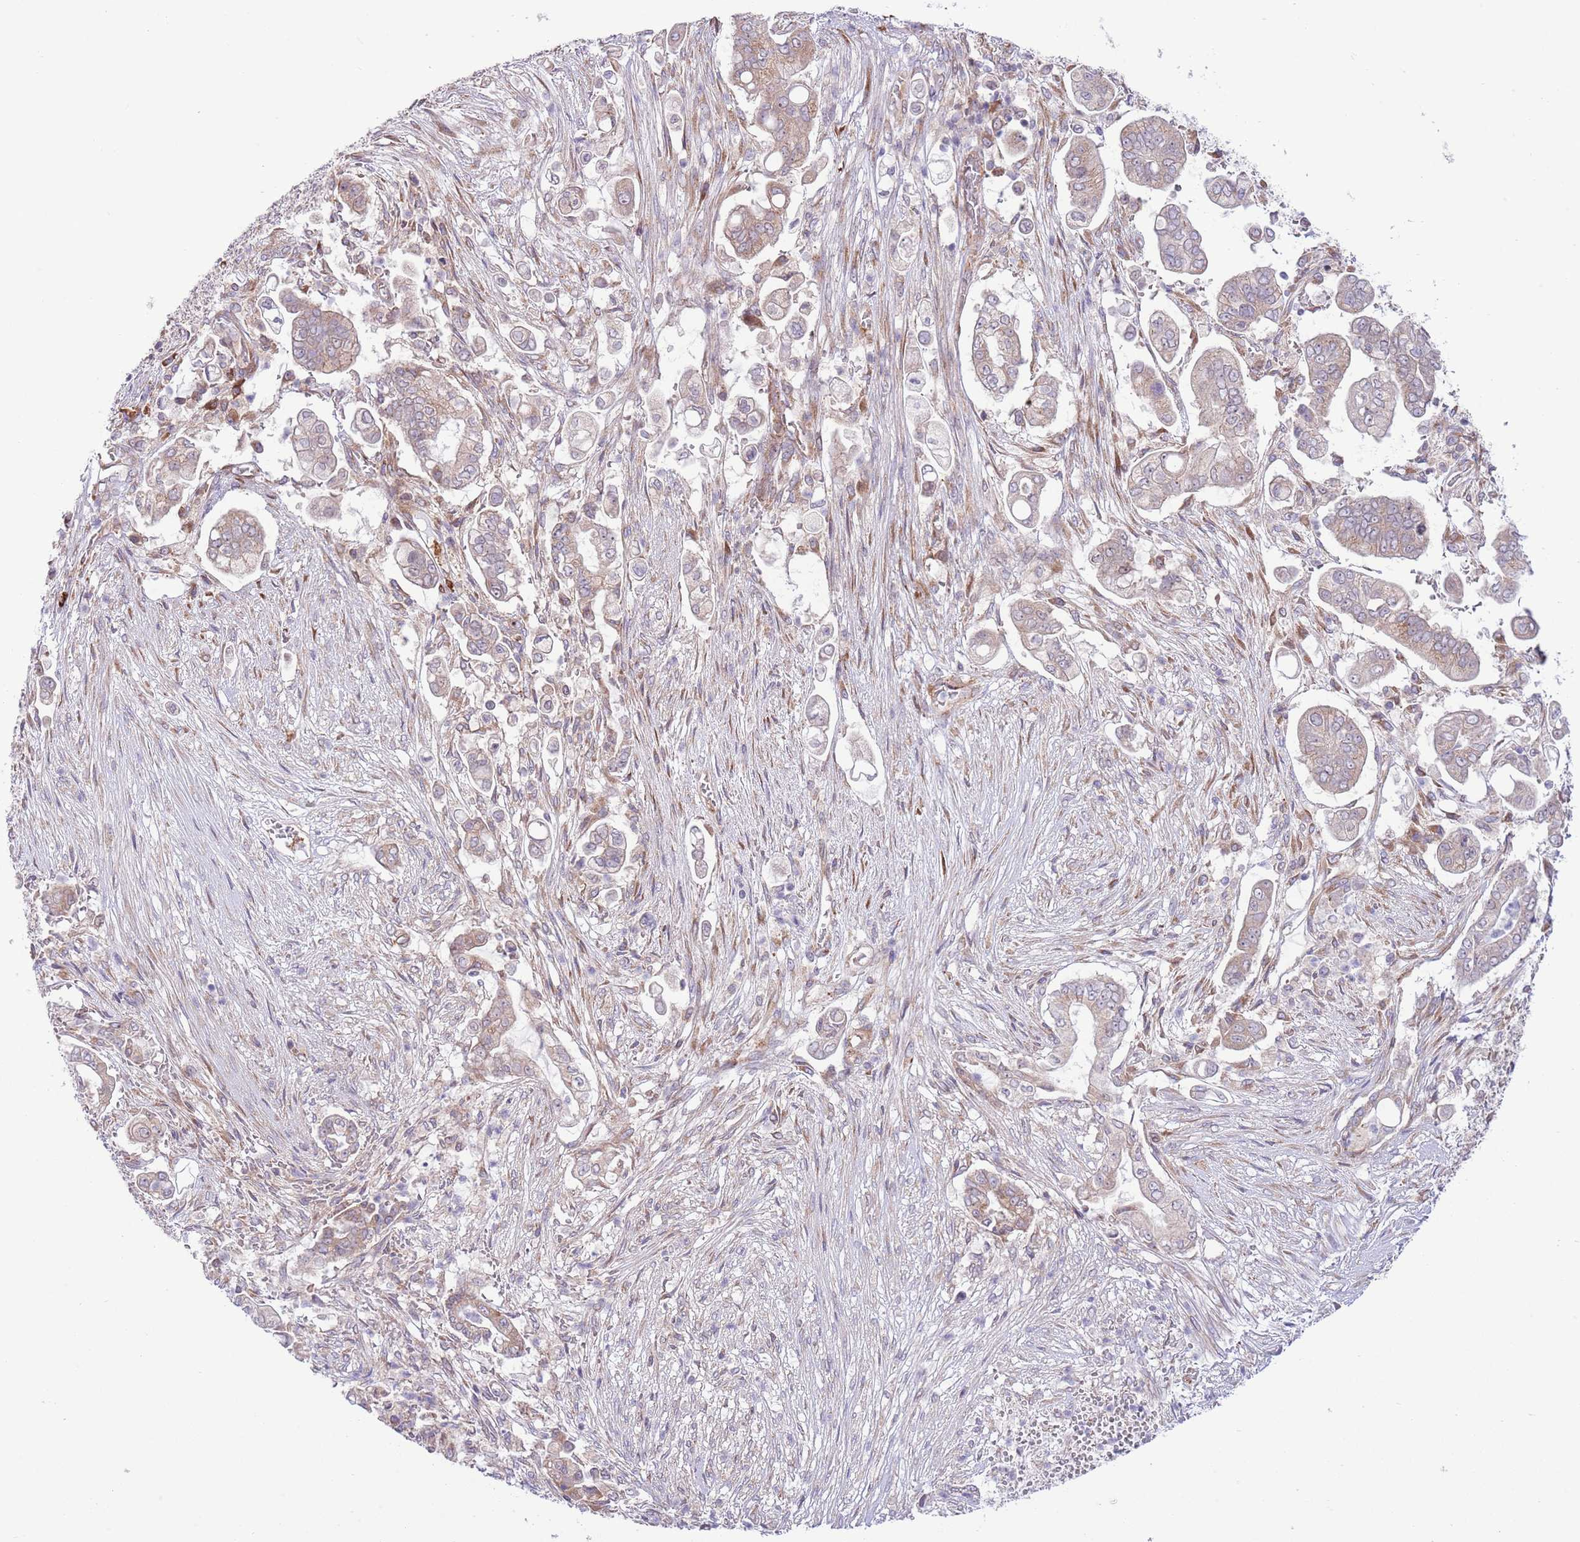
{"staining": {"intensity": "moderate", "quantity": ">75%", "location": "cytoplasmic/membranous"}, "tissue": "pancreatic cancer", "cell_type": "Tumor cells", "image_type": "cancer", "snomed": [{"axis": "morphology", "description": "Adenocarcinoma, NOS"}, {"axis": "topography", "description": "Pancreas"}], "caption": "Adenocarcinoma (pancreatic) was stained to show a protein in brown. There is medium levels of moderate cytoplasmic/membranous staining in approximately >75% of tumor cells.", "gene": "DAND5", "patient": {"sex": "female", "age": 69}}